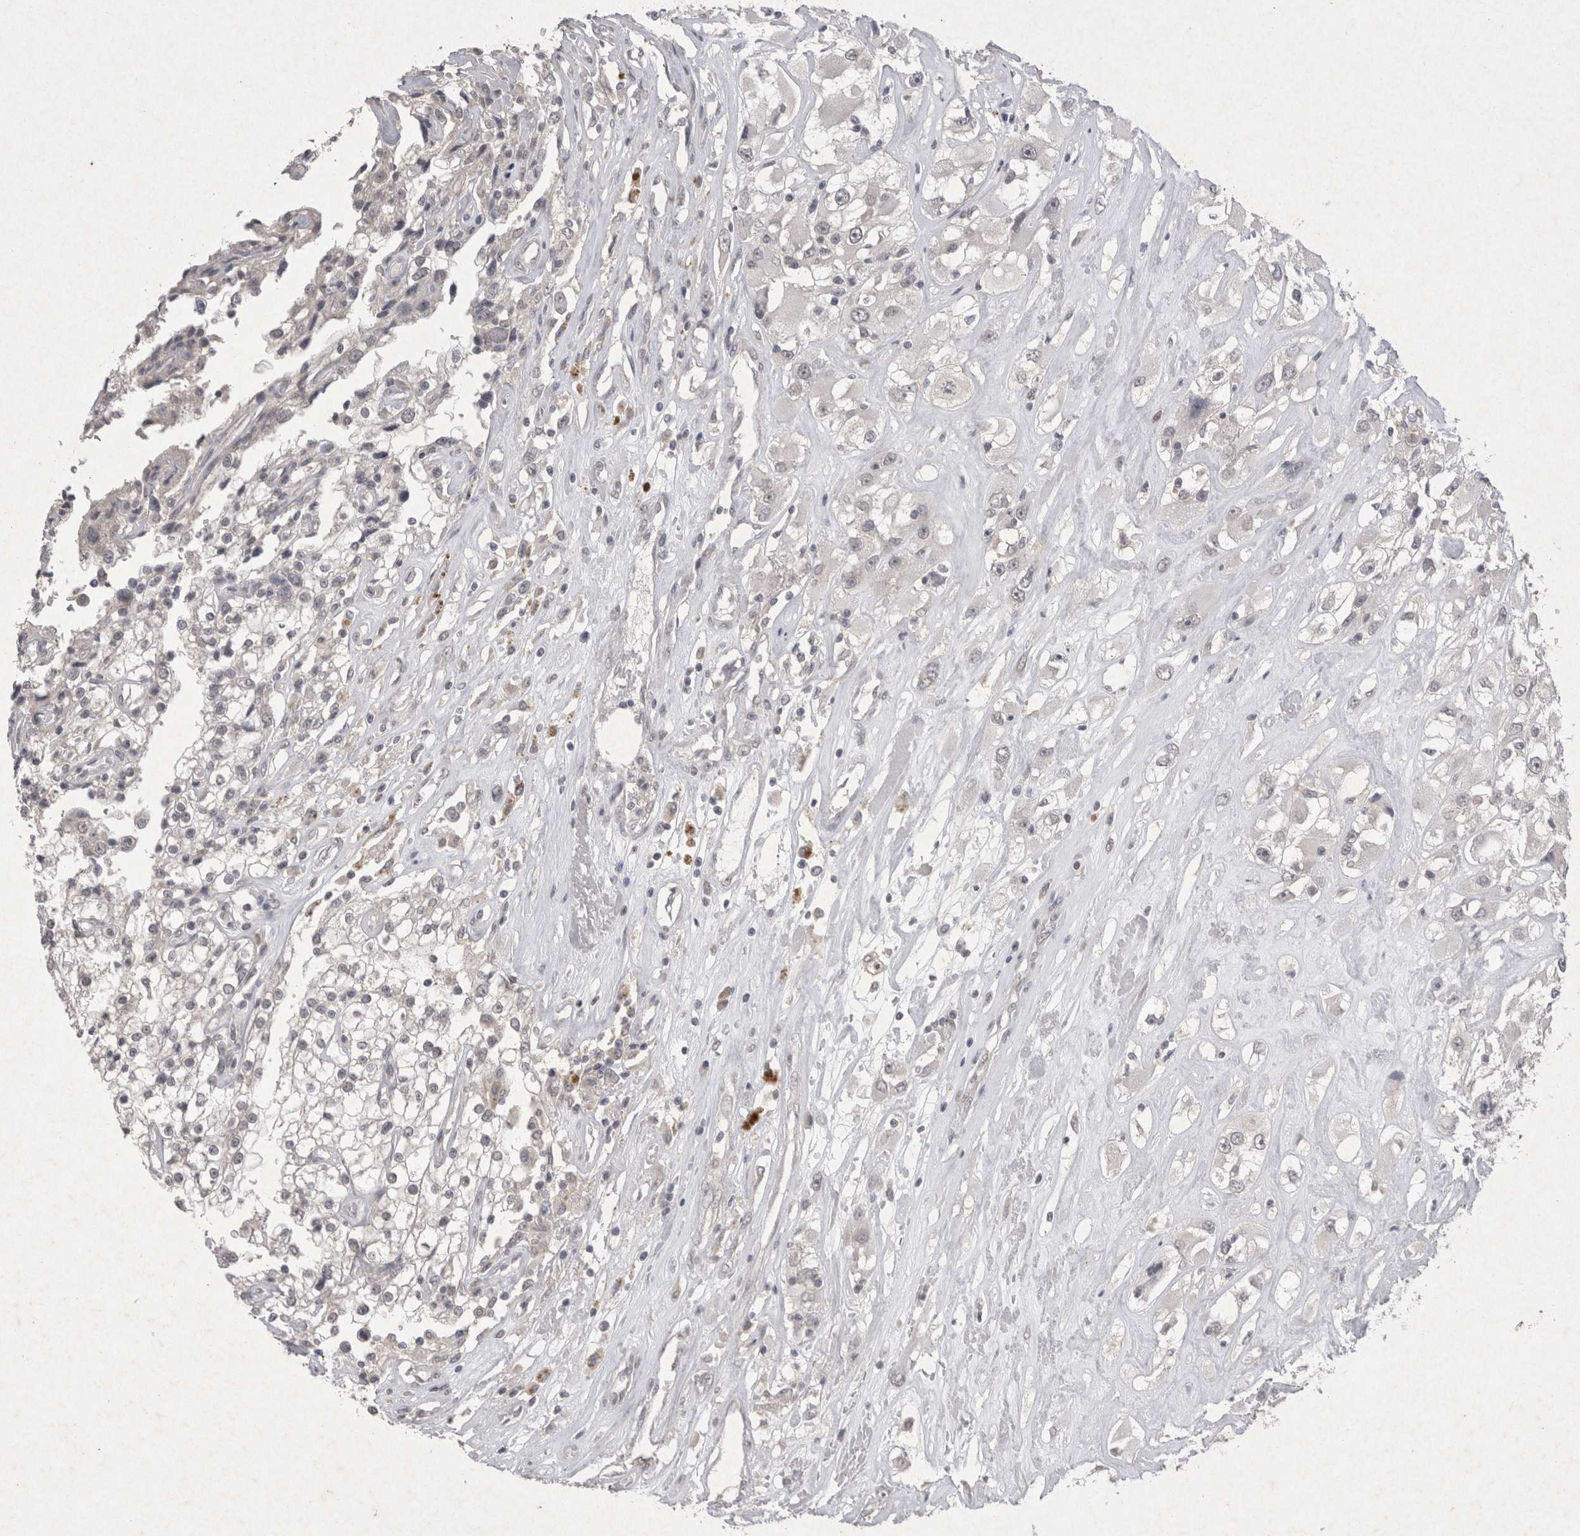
{"staining": {"intensity": "negative", "quantity": "none", "location": "none"}, "tissue": "renal cancer", "cell_type": "Tumor cells", "image_type": "cancer", "snomed": [{"axis": "morphology", "description": "Adenocarcinoma, NOS"}, {"axis": "topography", "description": "Kidney"}], "caption": "Adenocarcinoma (renal) was stained to show a protein in brown. There is no significant staining in tumor cells.", "gene": "LYVE1", "patient": {"sex": "female", "age": 52}}